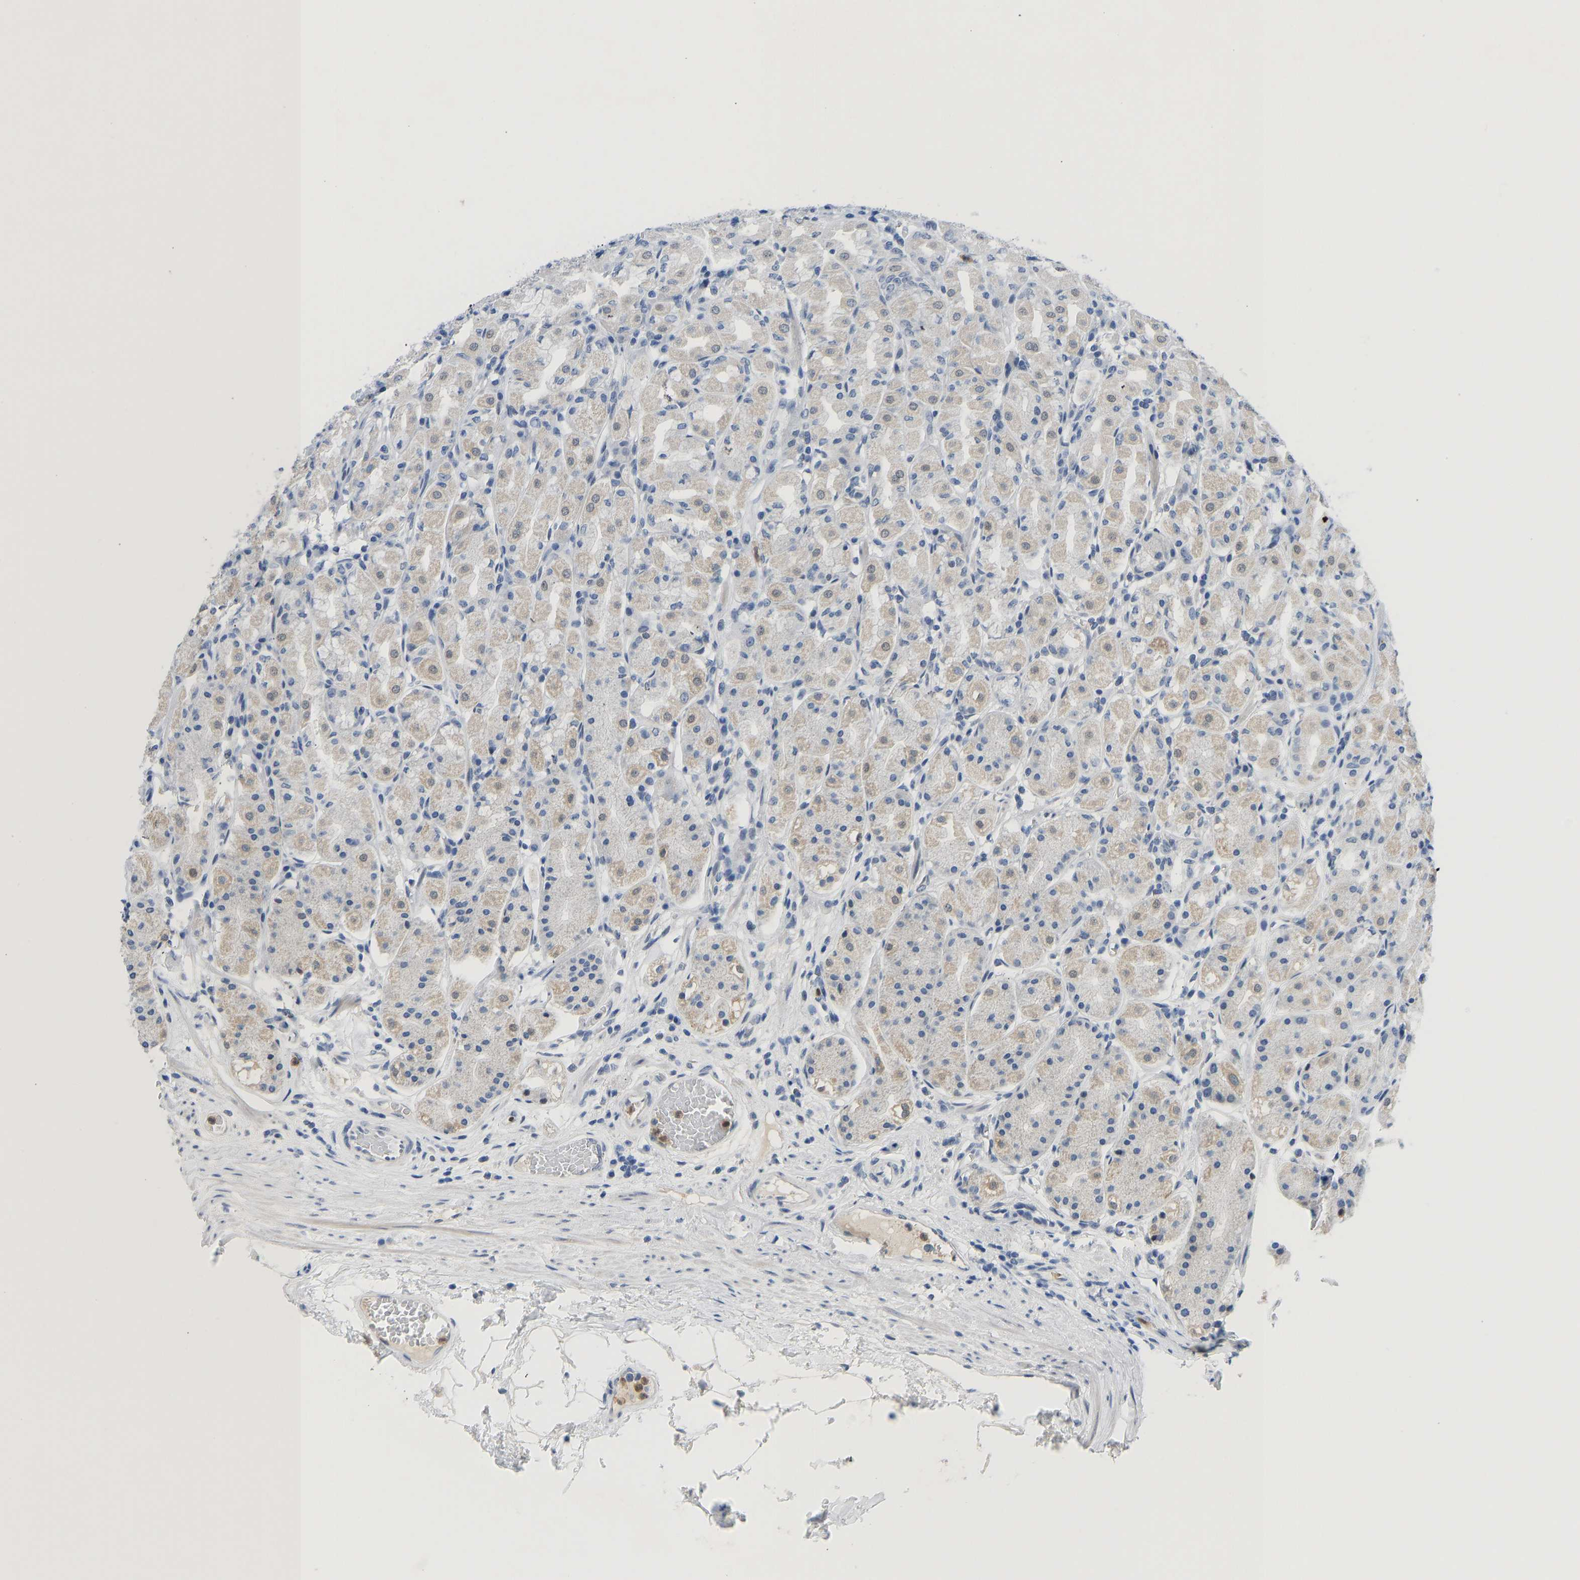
{"staining": {"intensity": "weak", "quantity": "<25%", "location": "cytoplasmic/membranous"}, "tissue": "stomach", "cell_type": "Glandular cells", "image_type": "normal", "snomed": [{"axis": "morphology", "description": "Normal tissue, NOS"}, {"axis": "topography", "description": "Stomach"}, {"axis": "topography", "description": "Stomach, lower"}], "caption": "The histopathology image displays no staining of glandular cells in benign stomach.", "gene": "TXNDC2", "patient": {"sex": "female", "age": 56}}